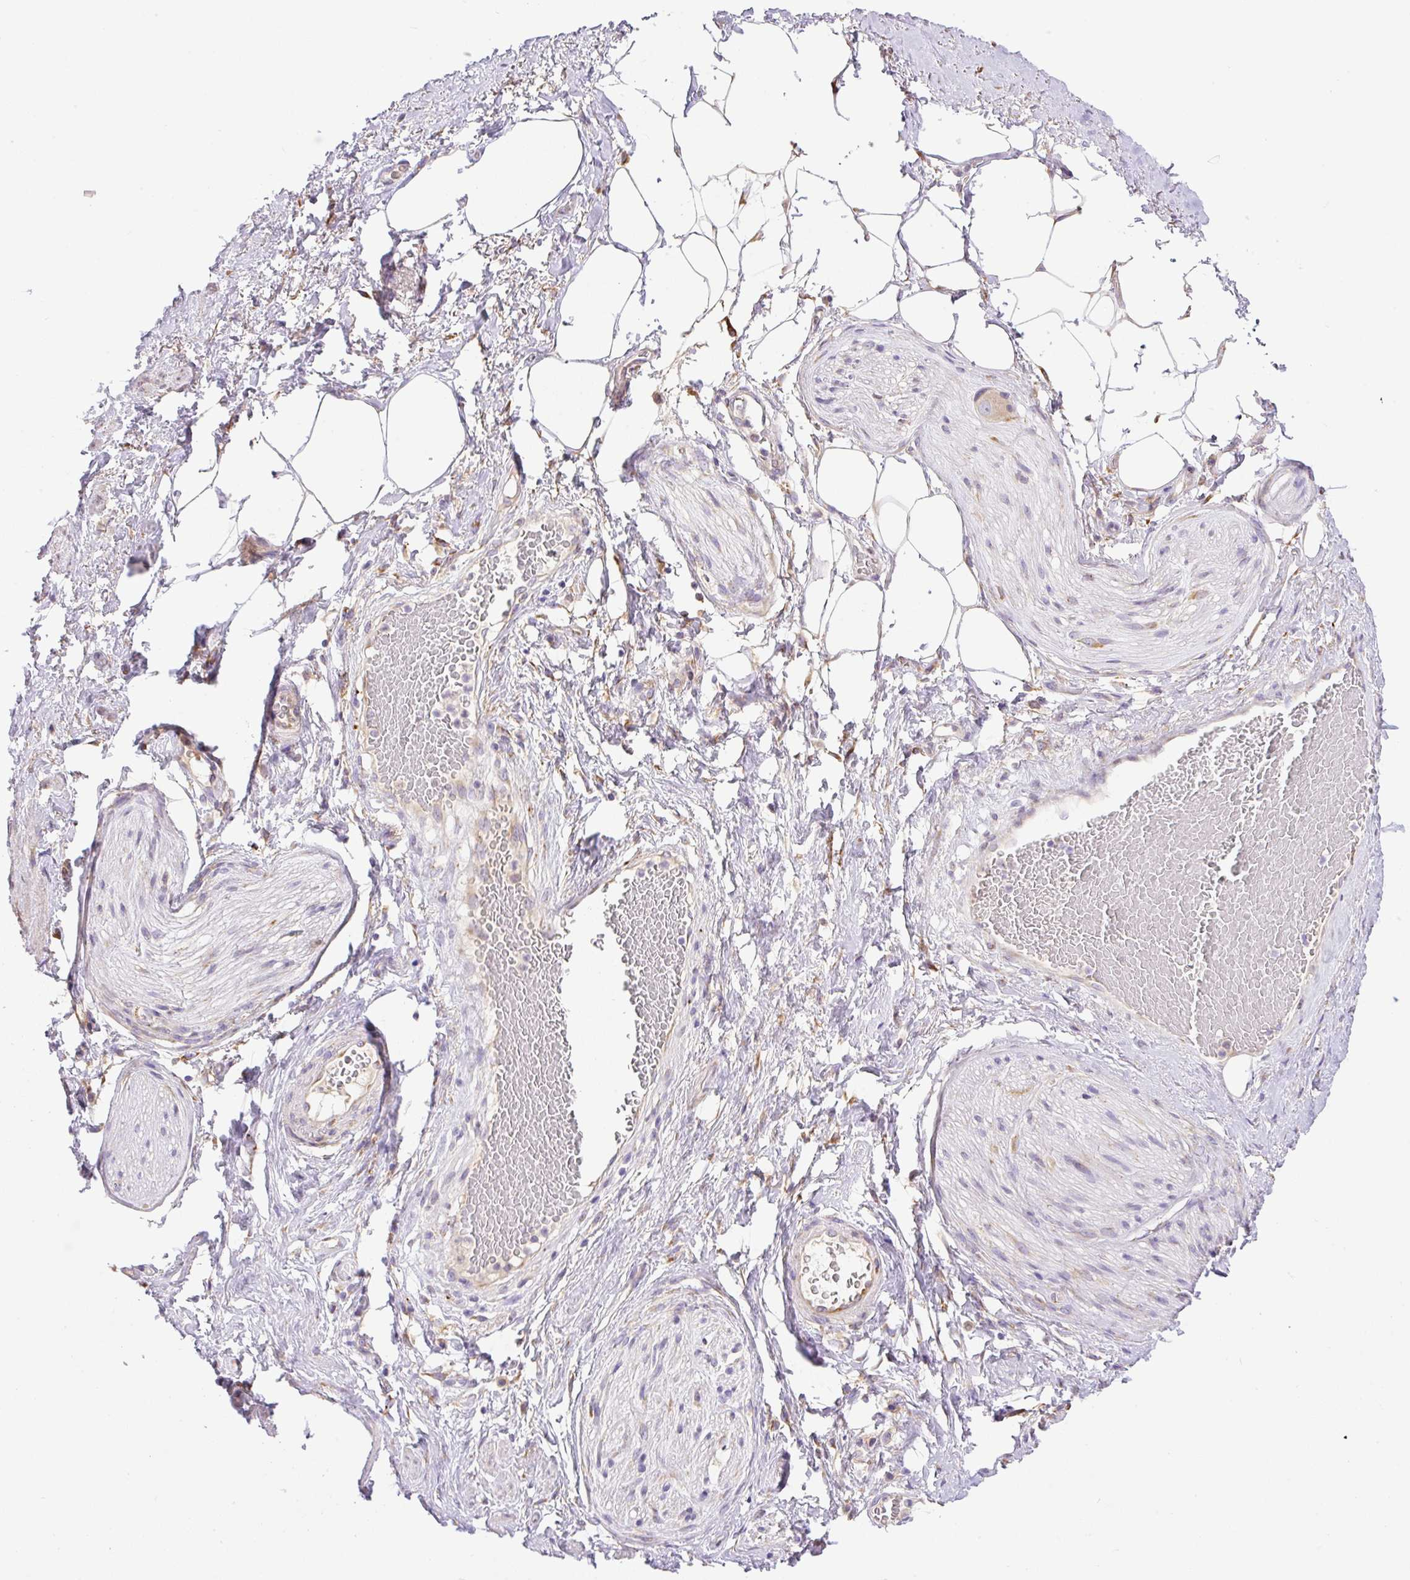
{"staining": {"intensity": "negative", "quantity": "none", "location": "none"}, "tissue": "adipose tissue", "cell_type": "Adipocytes", "image_type": "normal", "snomed": [{"axis": "morphology", "description": "Normal tissue, NOS"}, {"axis": "topography", "description": "Vagina"}, {"axis": "topography", "description": "Peripheral nerve tissue"}], "caption": "This is an immunohistochemistry histopathology image of unremarkable human adipose tissue. There is no expression in adipocytes.", "gene": "POFUT1", "patient": {"sex": "female", "age": 71}}